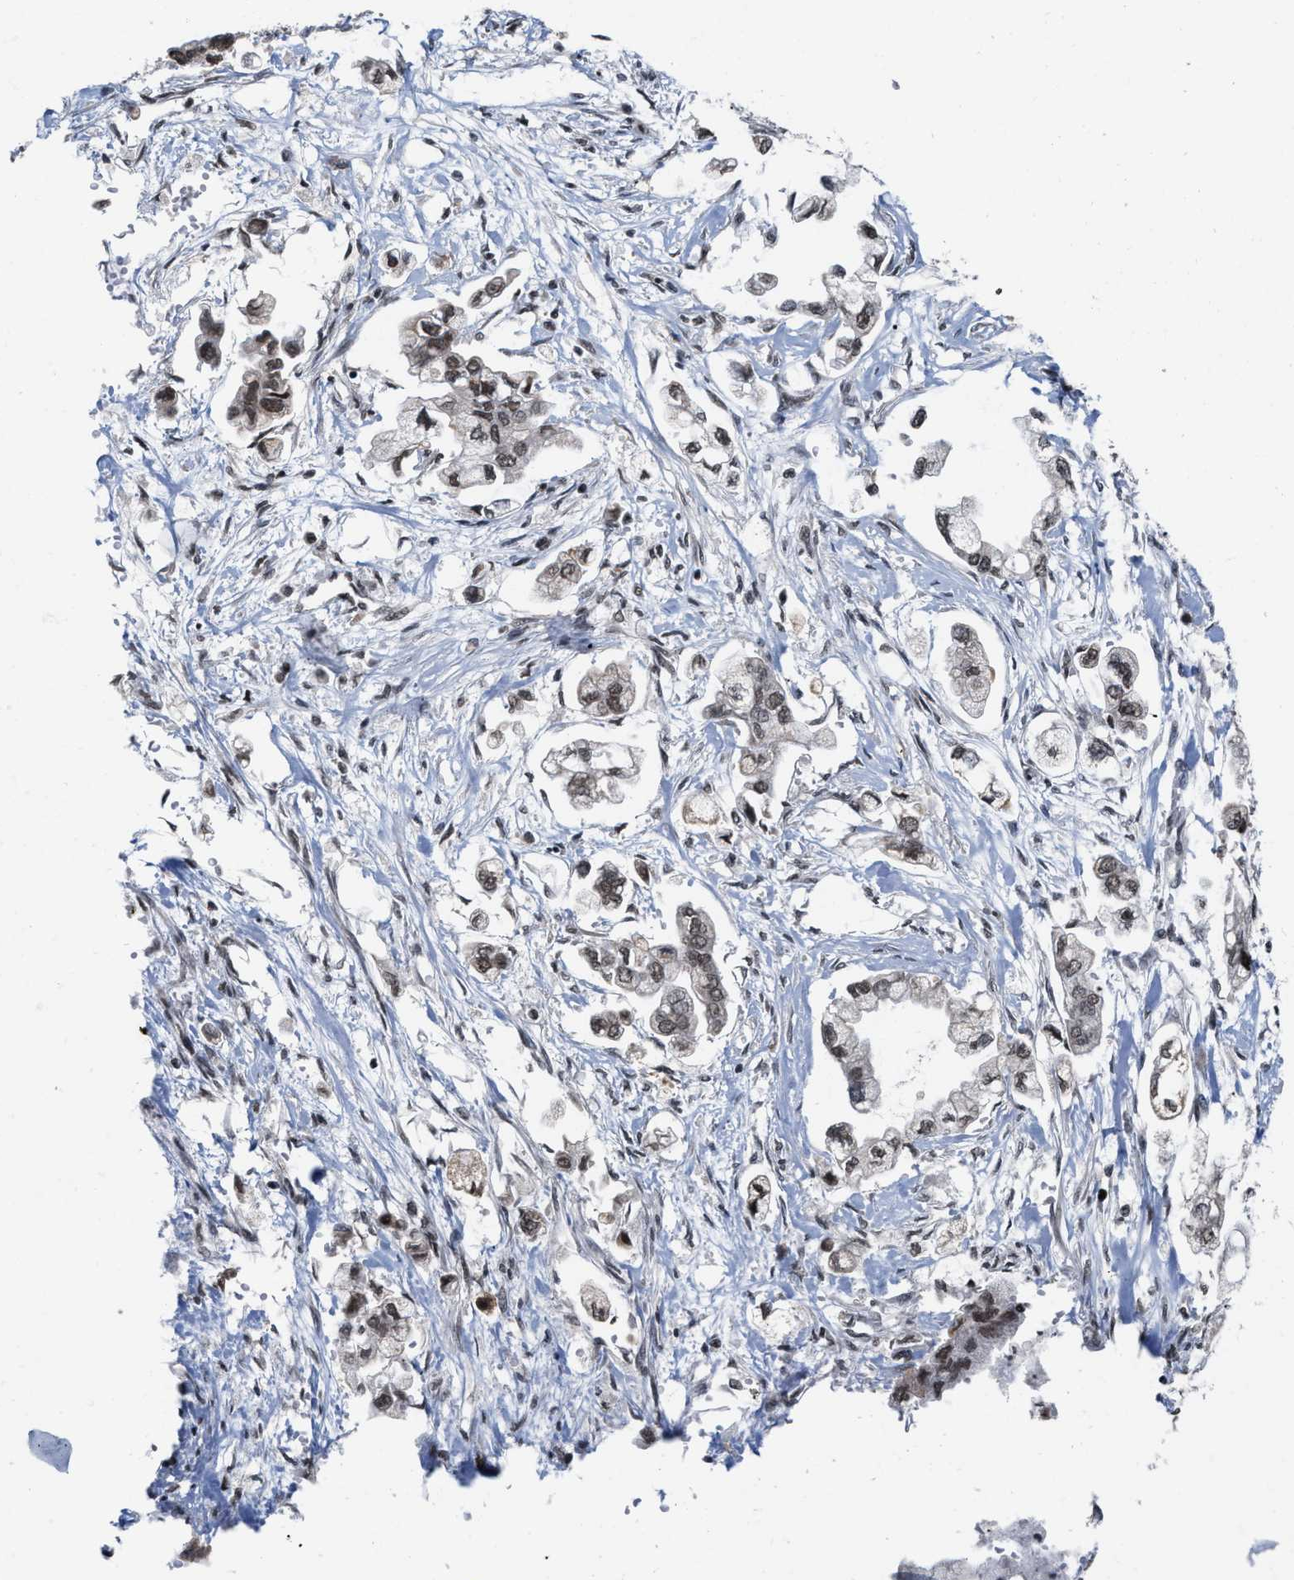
{"staining": {"intensity": "weak", "quantity": ">75%", "location": "nuclear"}, "tissue": "stomach cancer", "cell_type": "Tumor cells", "image_type": "cancer", "snomed": [{"axis": "morphology", "description": "Adenocarcinoma, NOS"}, {"axis": "topography", "description": "Stomach"}], "caption": "Immunohistochemical staining of stomach cancer (adenocarcinoma) displays low levels of weak nuclear expression in approximately >75% of tumor cells.", "gene": "ANKRD6", "patient": {"sex": "male", "age": 62}}